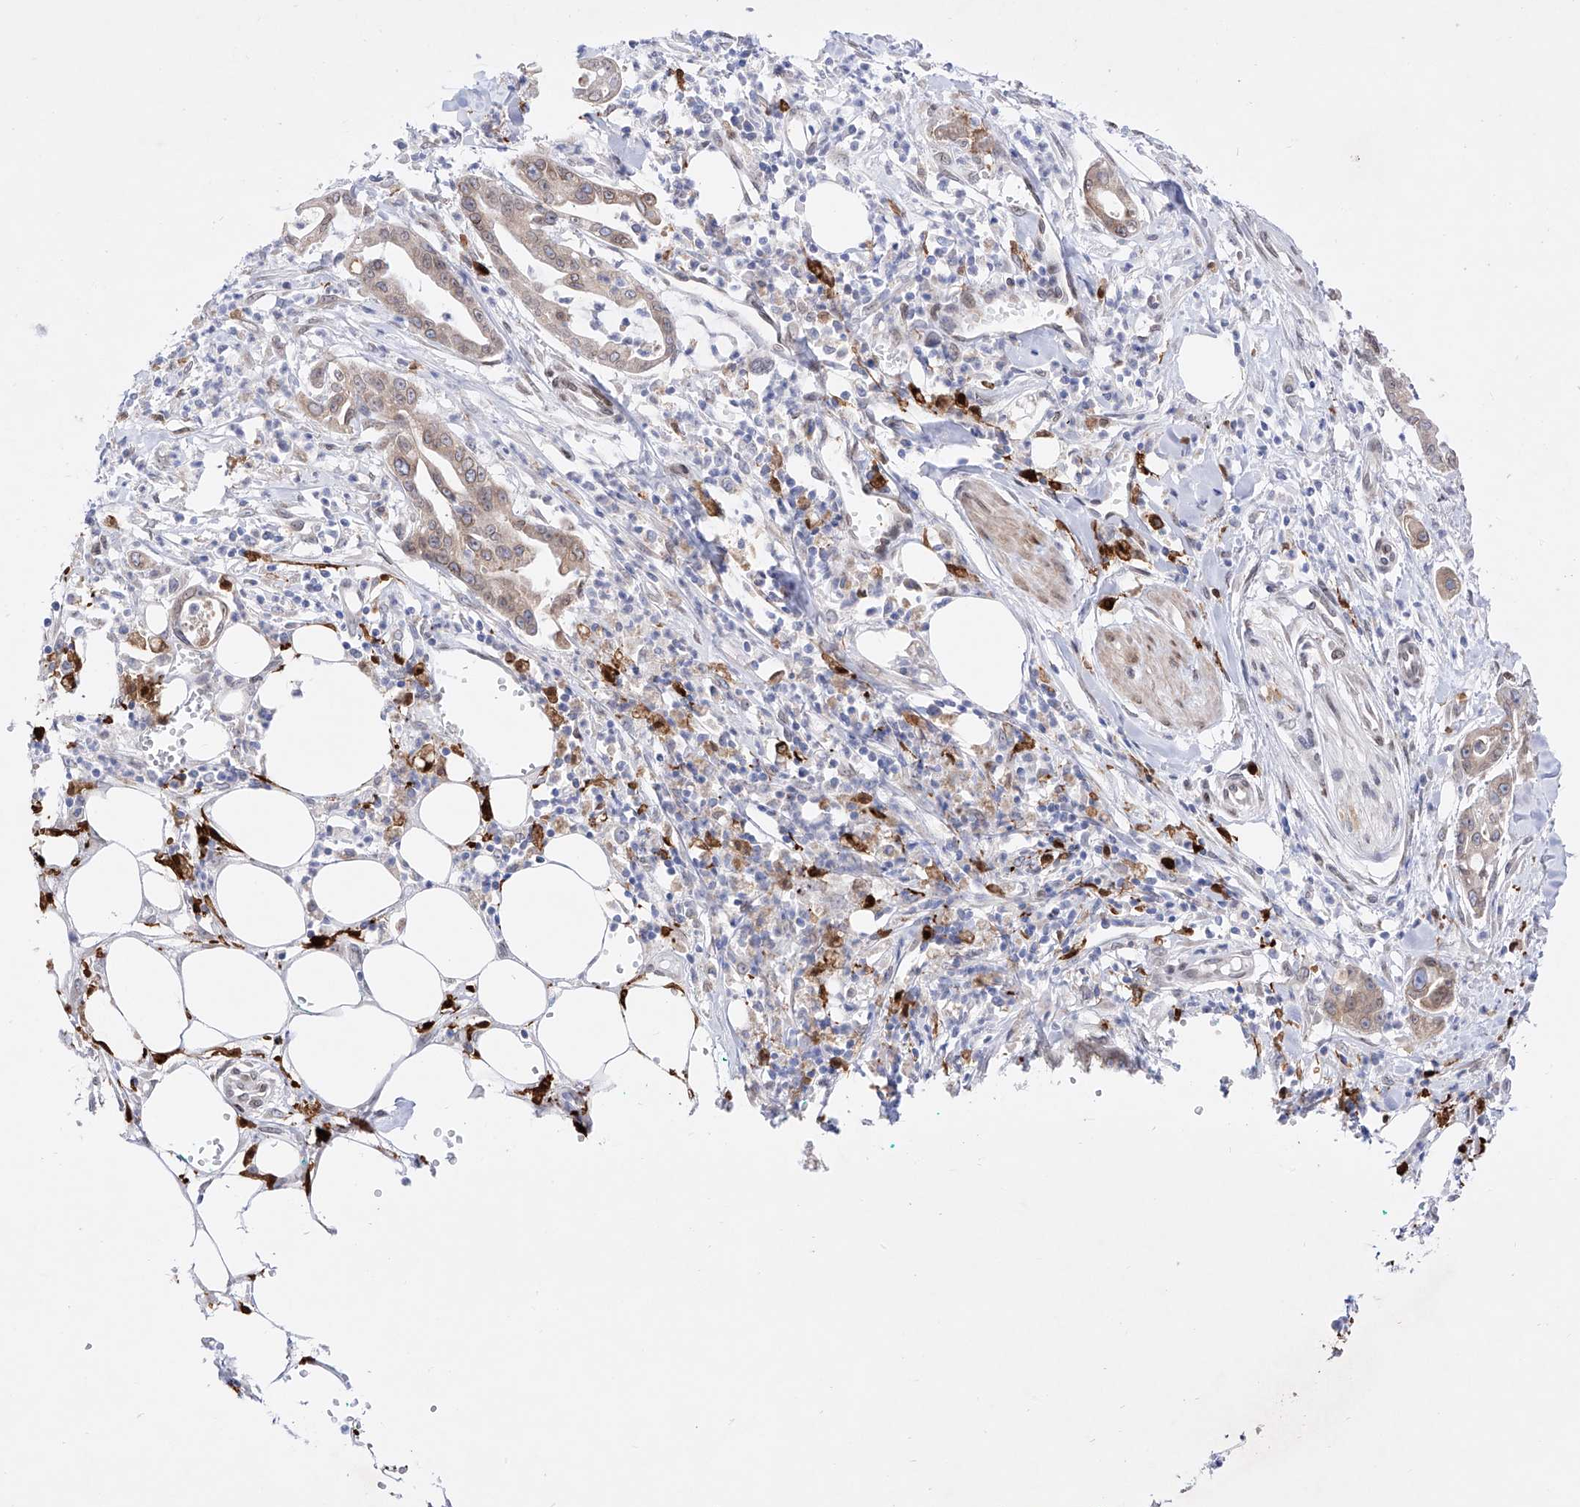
{"staining": {"intensity": "weak", "quantity": ">75%", "location": "nuclear"}, "tissue": "pancreatic cancer", "cell_type": "Tumor cells", "image_type": "cancer", "snomed": [{"axis": "morphology", "description": "Adenocarcinoma, NOS"}, {"axis": "topography", "description": "Pancreas"}], "caption": "DAB (3,3'-diaminobenzidine) immunohistochemical staining of pancreatic adenocarcinoma reveals weak nuclear protein staining in approximately >75% of tumor cells.", "gene": "LCLAT1", "patient": {"sex": "male", "age": 68}}